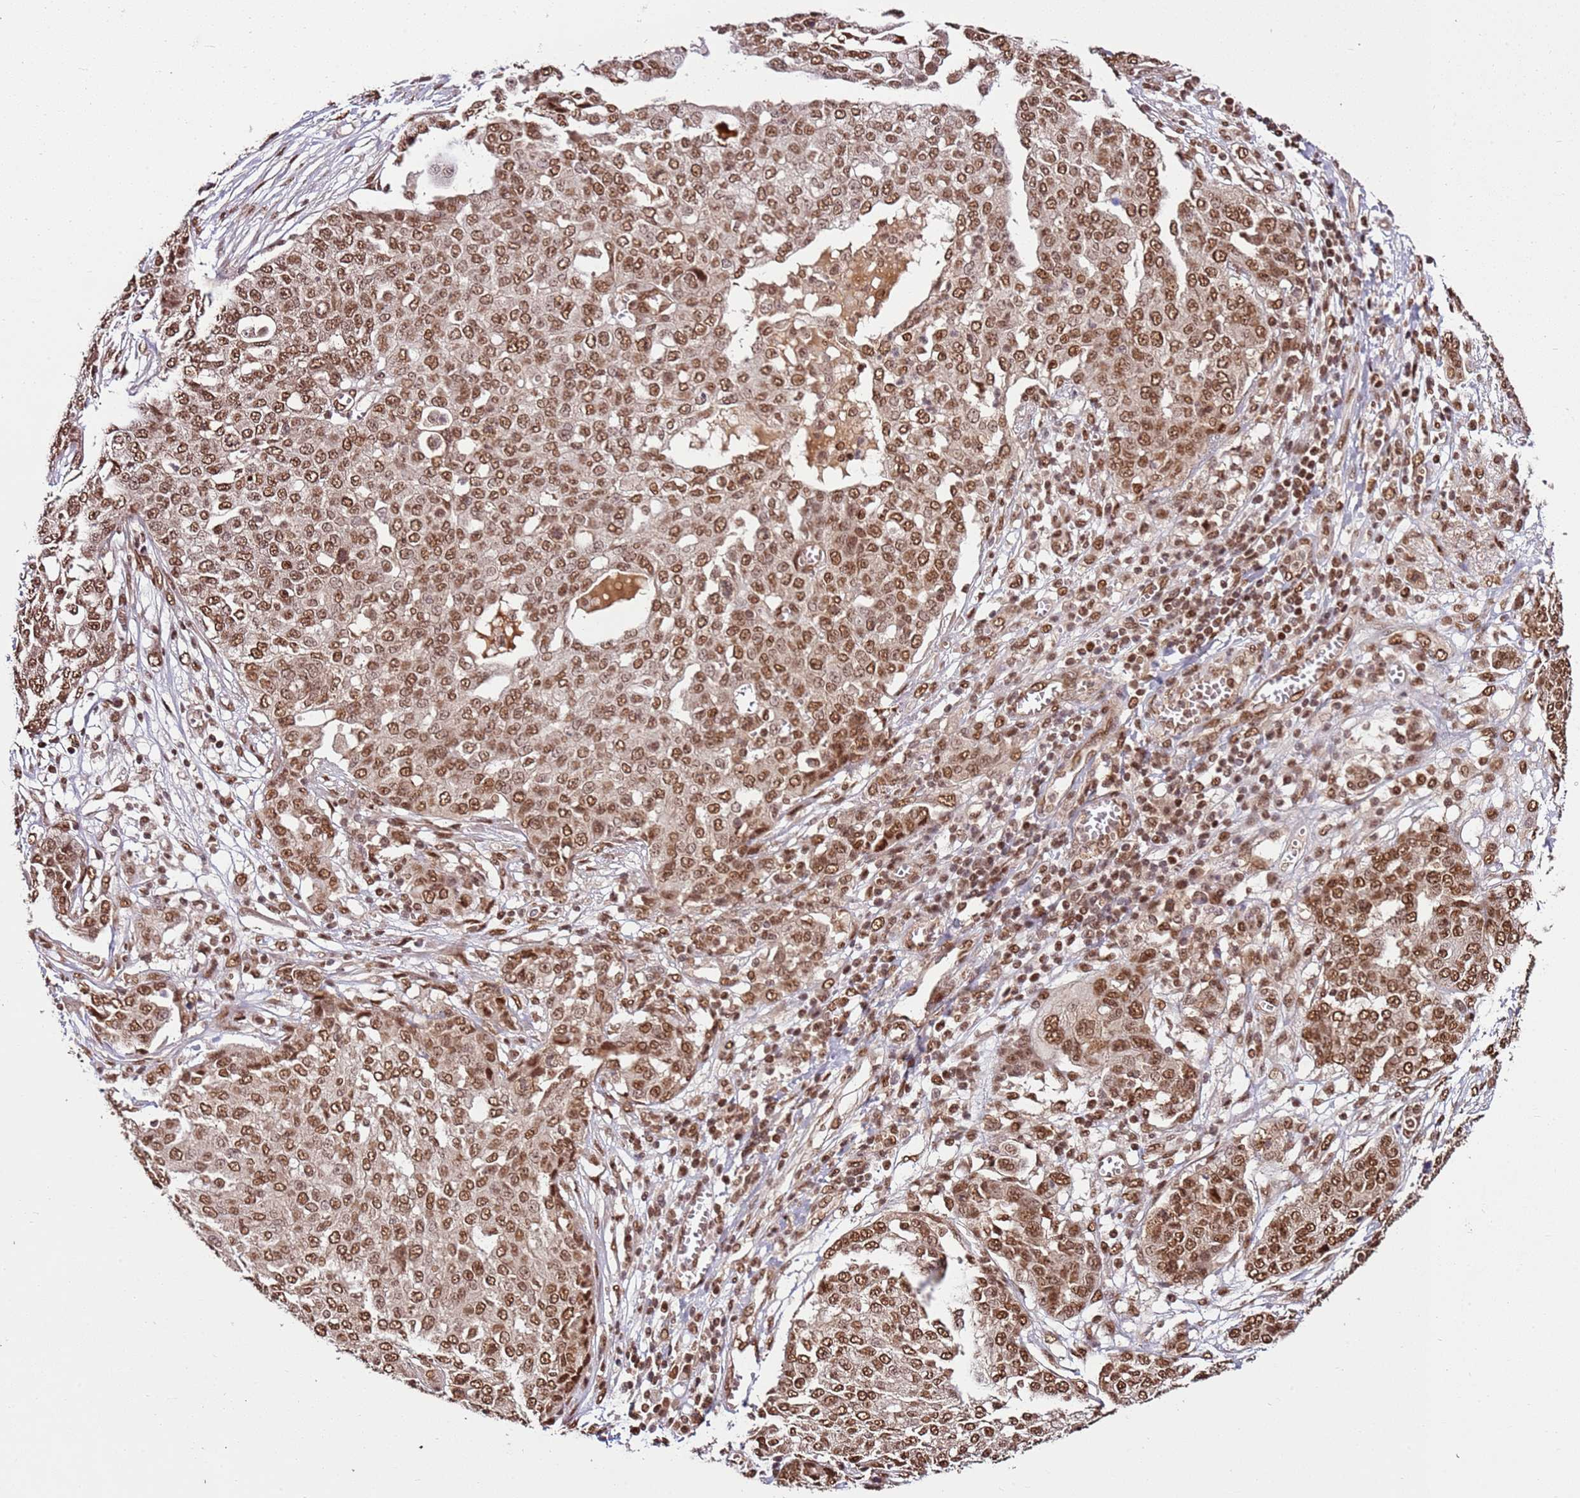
{"staining": {"intensity": "moderate", "quantity": ">75%", "location": "nuclear"}, "tissue": "ovarian cancer", "cell_type": "Tumor cells", "image_type": "cancer", "snomed": [{"axis": "morphology", "description": "Cystadenocarcinoma, serous, NOS"}, {"axis": "topography", "description": "Soft tissue"}, {"axis": "topography", "description": "Ovary"}], "caption": "A brown stain highlights moderate nuclear staining of a protein in ovarian cancer (serous cystadenocarcinoma) tumor cells.", "gene": "ZBTB12", "patient": {"sex": "female", "age": 57}}